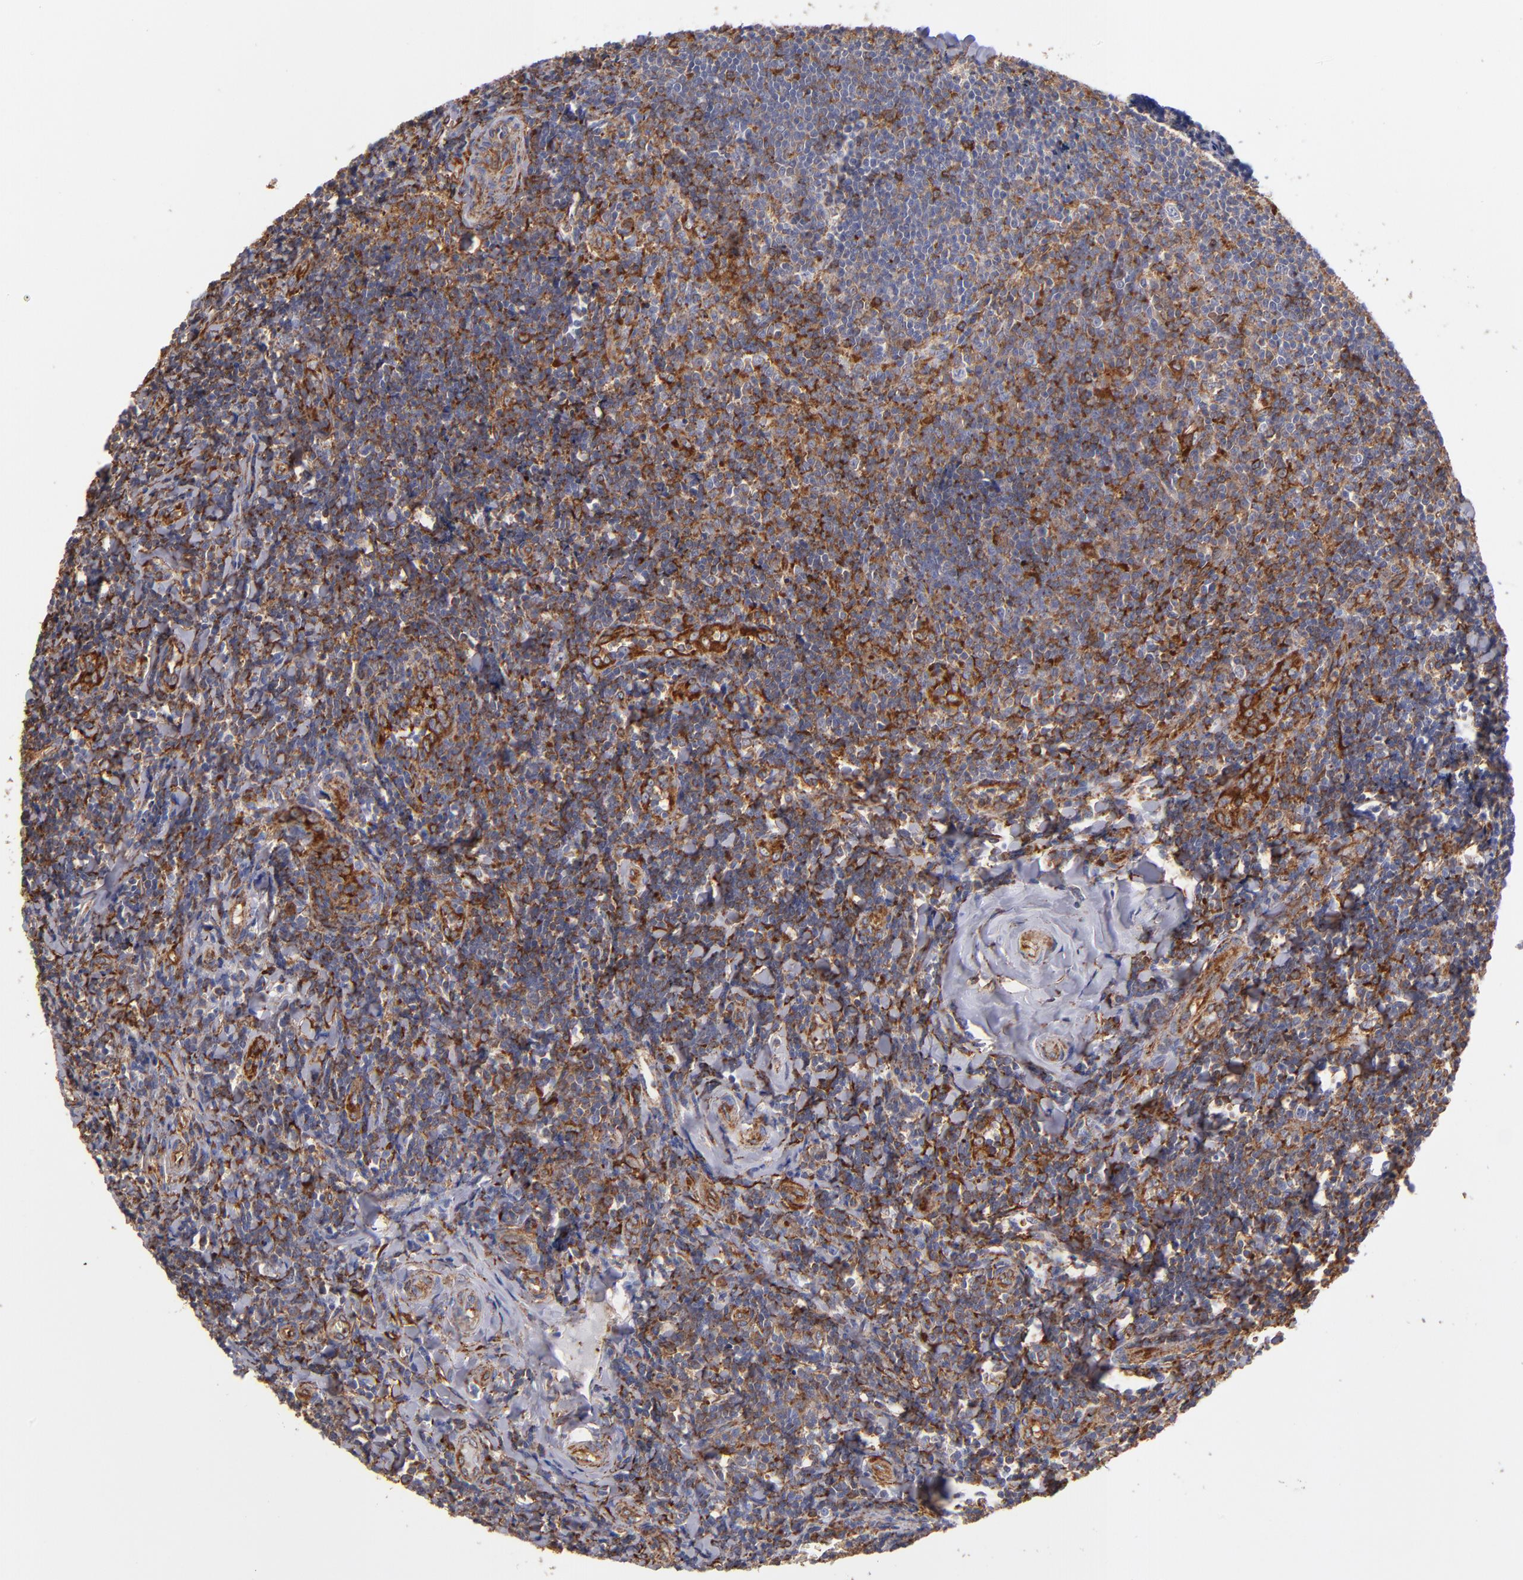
{"staining": {"intensity": "moderate", "quantity": "<25%", "location": "cytoplasmic/membranous"}, "tissue": "tonsil", "cell_type": "Germinal center cells", "image_type": "normal", "snomed": [{"axis": "morphology", "description": "Normal tissue, NOS"}, {"axis": "topography", "description": "Tonsil"}], "caption": "Immunohistochemistry histopathology image of unremarkable tonsil stained for a protein (brown), which demonstrates low levels of moderate cytoplasmic/membranous positivity in approximately <25% of germinal center cells.", "gene": "MVP", "patient": {"sex": "male", "age": 20}}